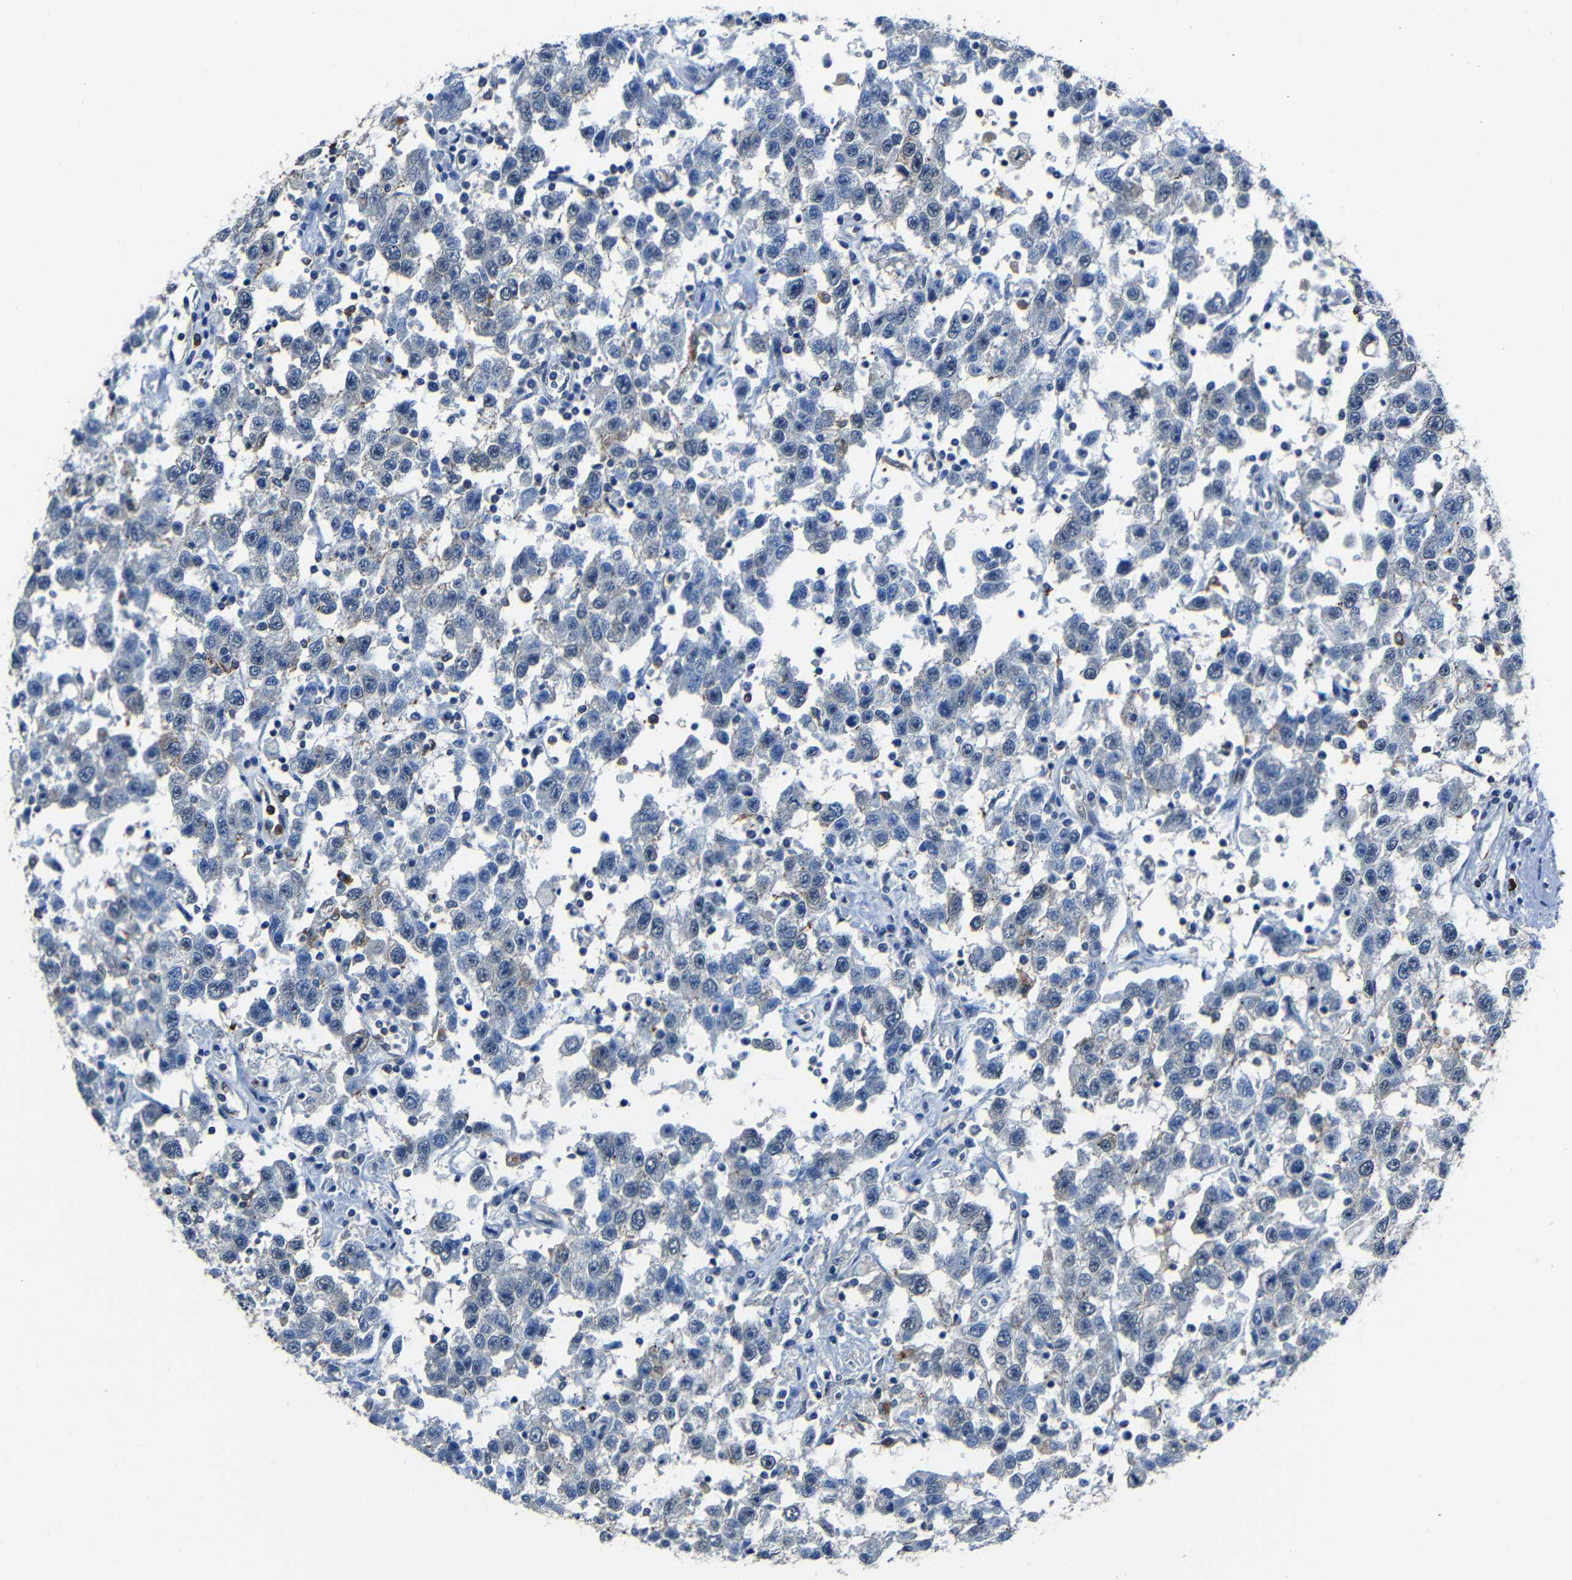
{"staining": {"intensity": "negative", "quantity": "none", "location": "none"}, "tissue": "testis cancer", "cell_type": "Tumor cells", "image_type": "cancer", "snomed": [{"axis": "morphology", "description": "Seminoma, NOS"}, {"axis": "topography", "description": "Testis"}], "caption": "This is a histopathology image of IHC staining of testis cancer (seminoma), which shows no positivity in tumor cells.", "gene": "DNAJC5", "patient": {"sex": "male", "age": 41}}